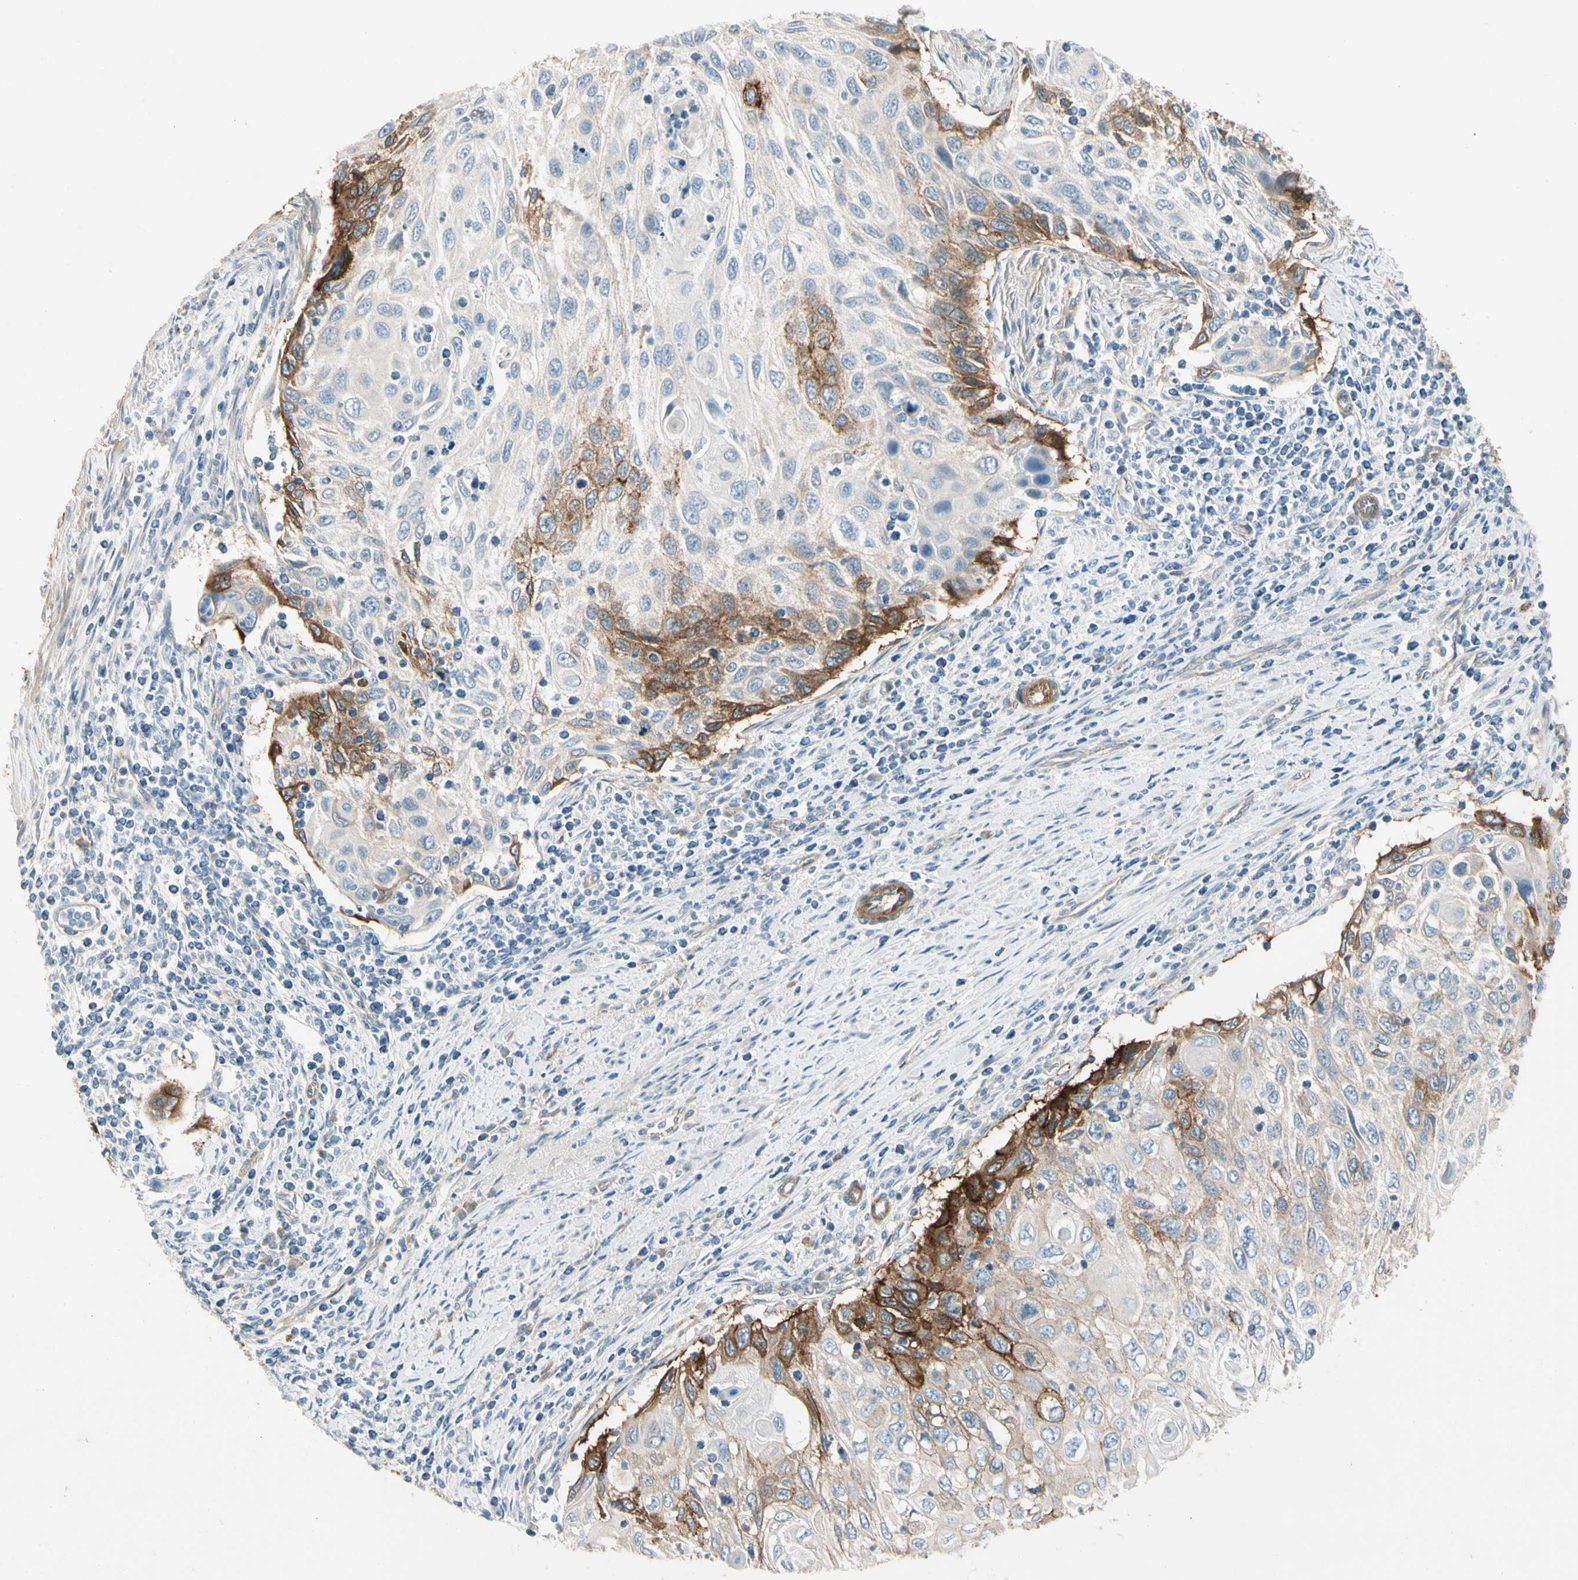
{"staining": {"intensity": "strong", "quantity": "<25%", "location": "cytoplasmic/membranous"}, "tissue": "cervical cancer", "cell_type": "Tumor cells", "image_type": "cancer", "snomed": [{"axis": "morphology", "description": "Squamous cell carcinoma, NOS"}, {"axis": "topography", "description": "Cervix"}], "caption": "Immunohistochemical staining of cervical cancer demonstrates strong cytoplasmic/membranous protein expression in approximately <25% of tumor cells.", "gene": "ITGA3", "patient": {"sex": "female", "age": 70}}